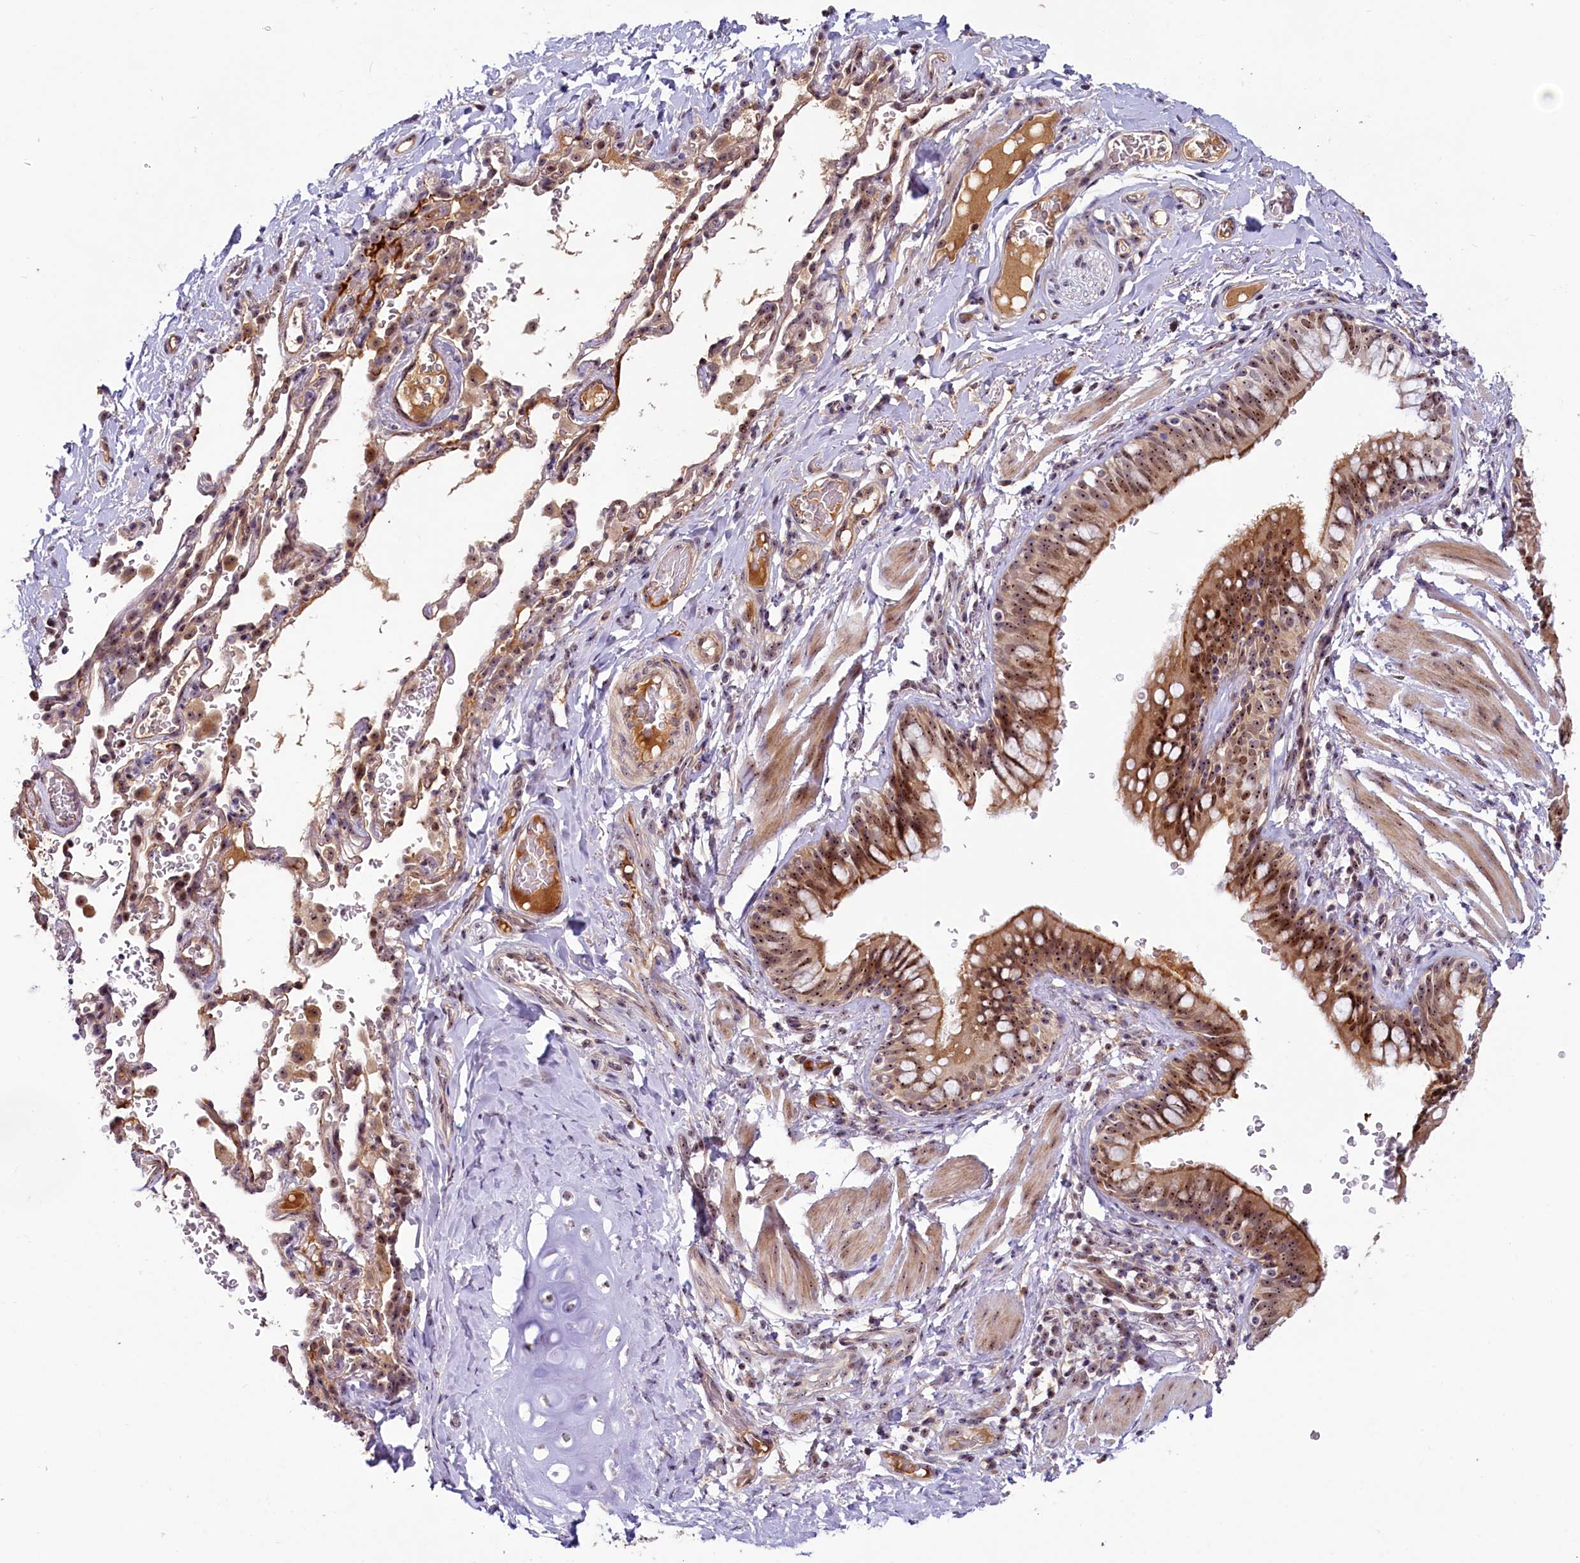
{"staining": {"intensity": "moderate", "quantity": ">75%", "location": "cytoplasmic/membranous,nuclear"}, "tissue": "bronchus", "cell_type": "Respiratory epithelial cells", "image_type": "normal", "snomed": [{"axis": "morphology", "description": "Normal tissue, NOS"}, {"axis": "topography", "description": "Cartilage tissue"}, {"axis": "topography", "description": "Bronchus"}], "caption": "This photomicrograph reveals immunohistochemistry staining of benign bronchus, with medium moderate cytoplasmic/membranous,nuclear positivity in about >75% of respiratory epithelial cells.", "gene": "TCOF1", "patient": {"sex": "female", "age": 36}}